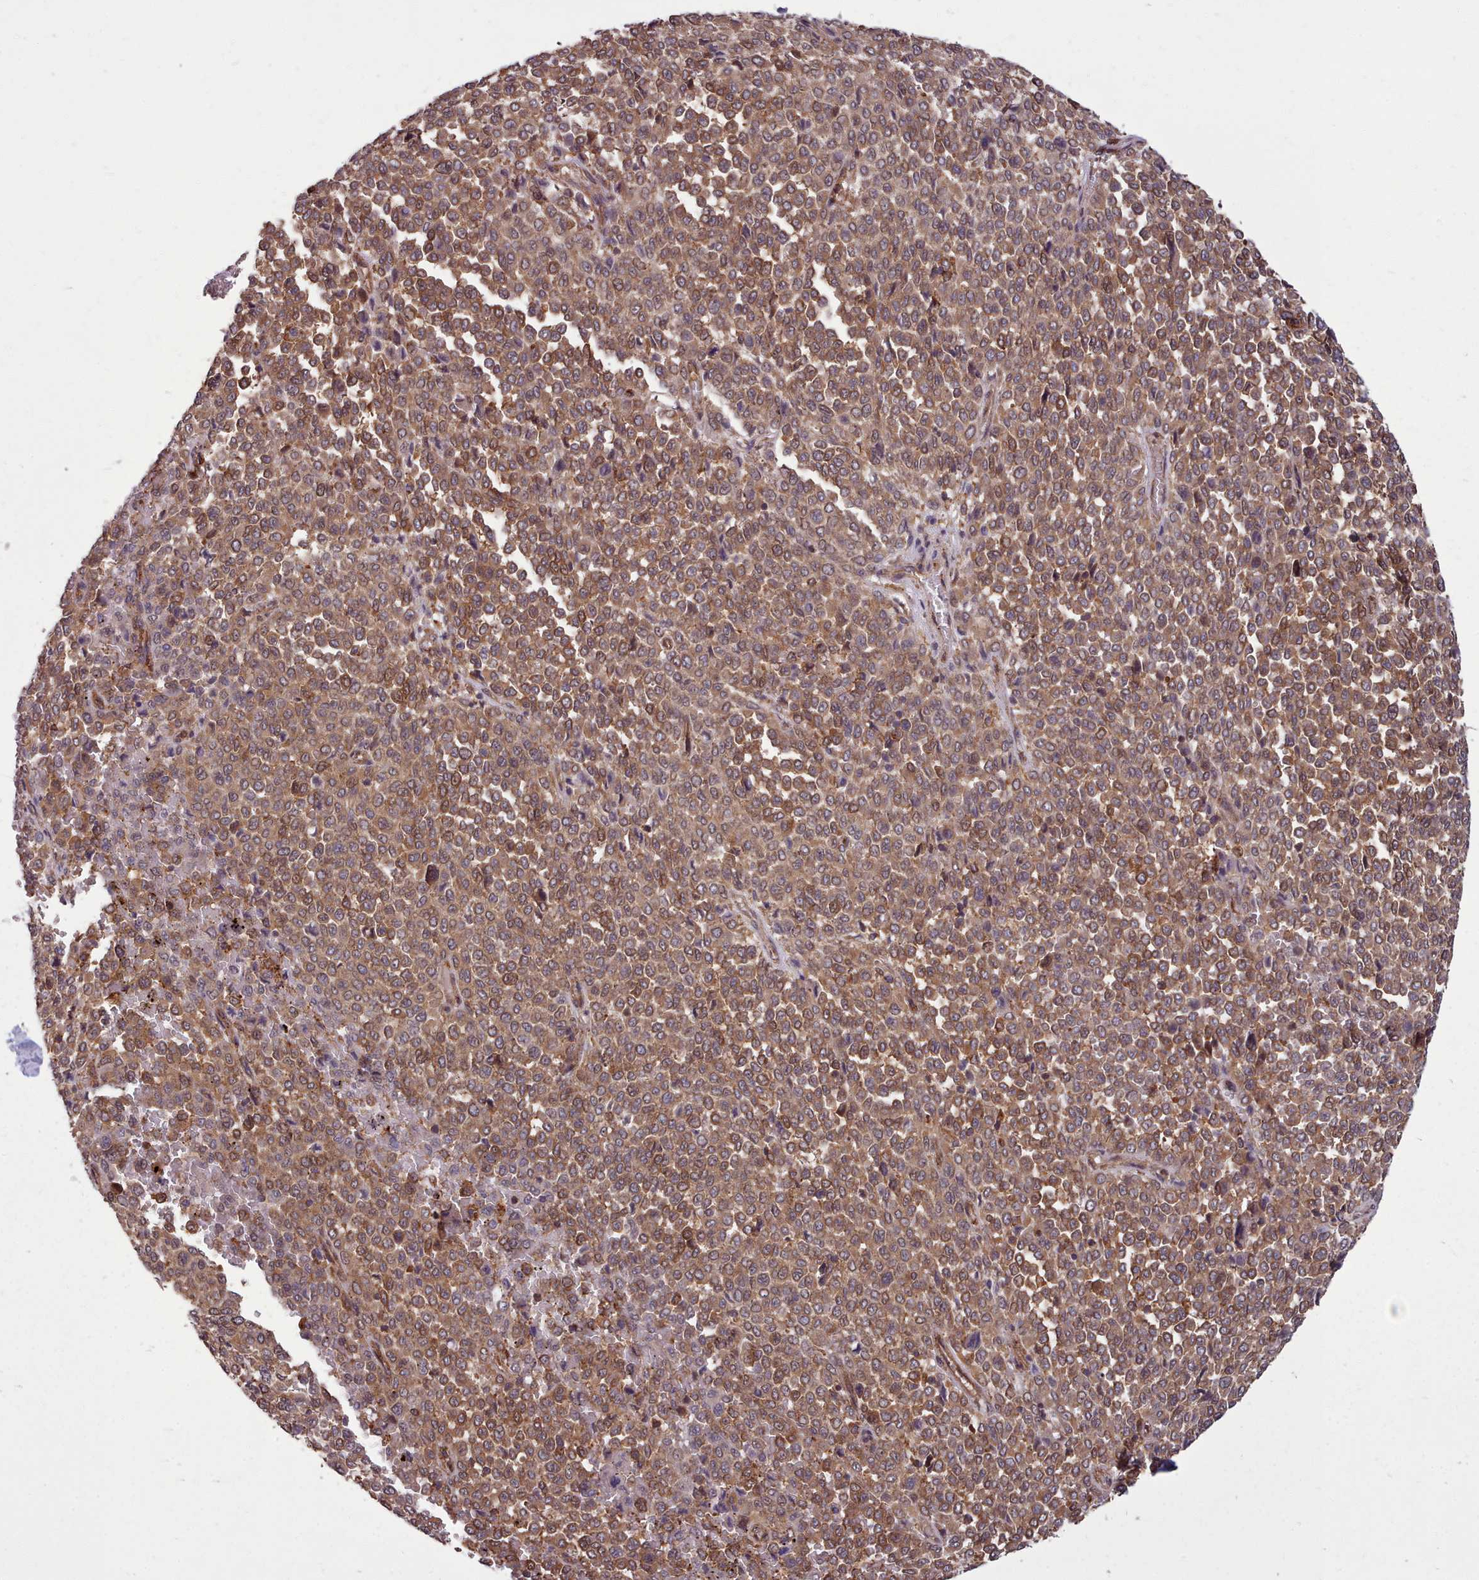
{"staining": {"intensity": "moderate", "quantity": ">75%", "location": "cytoplasmic/membranous"}, "tissue": "melanoma", "cell_type": "Tumor cells", "image_type": "cancer", "snomed": [{"axis": "morphology", "description": "Malignant melanoma, Metastatic site"}, {"axis": "topography", "description": "Pancreas"}], "caption": "A histopathology image of malignant melanoma (metastatic site) stained for a protein exhibits moderate cytoplasmic/membranous brown staining in tumor cells.", "gene": "STUB1", "patient": {"sex": "female", "age": 30}}